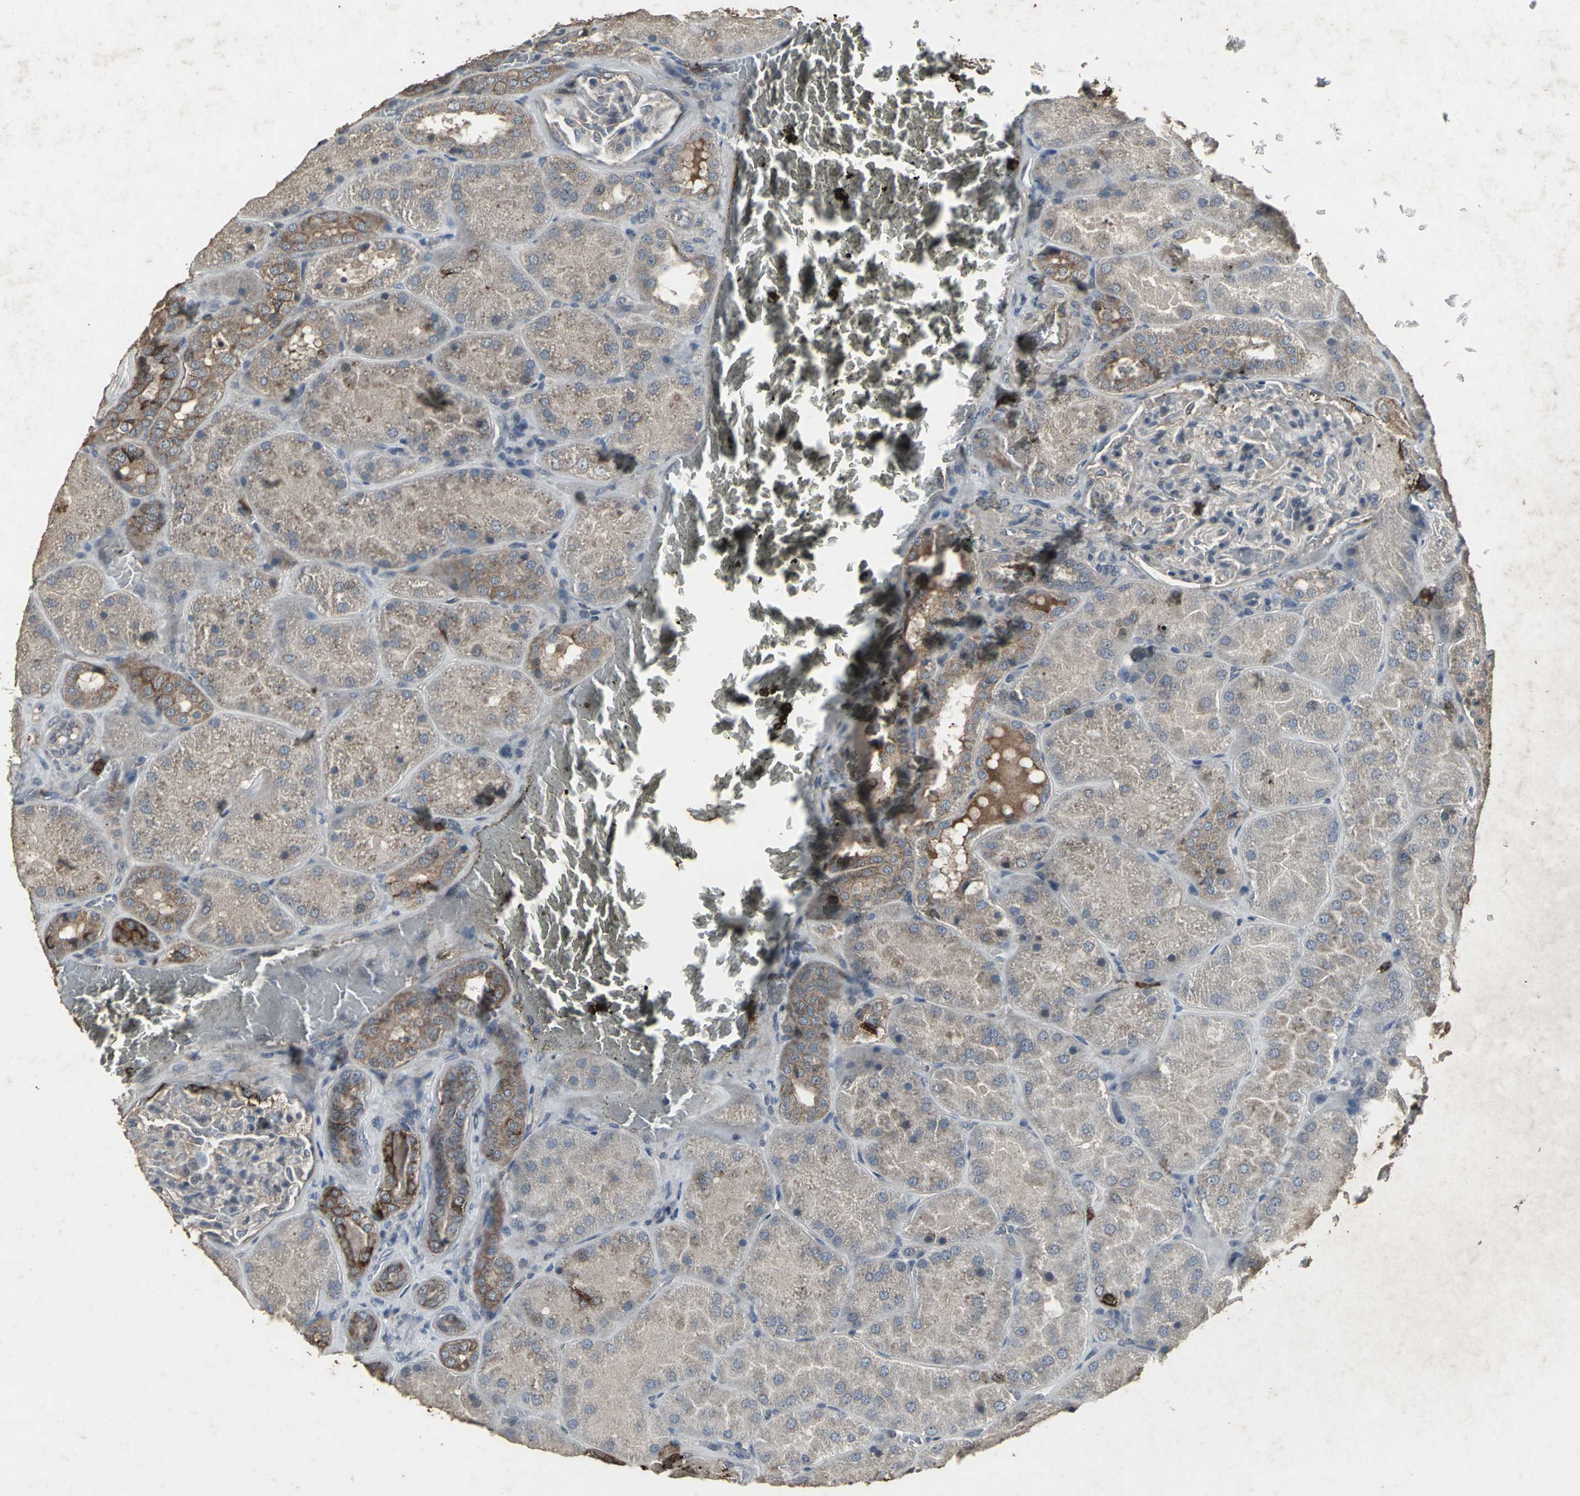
{"staining": {"intensity": "moderate", "quantity": "<25%", "location": "cytoplasmic/membranous"}, "tissue": "kidney", "cell_type": "Cells in glomeruli", "image_type": "normal", "snomed": [{"axis": "morphology", "description": "Normal tissue, NOS"}, {"axis": "topography", "description": "Kidney"}], "caption": "IHC photomicrograph of unremarkable kidney stained for a protein (brown), which displays low levels of moderate cytoplasmic/membranous expression in approximately <25% of cells in glomeruli.", "gene": "CCR9", "patient": {"sex": "male", "age": 28}}